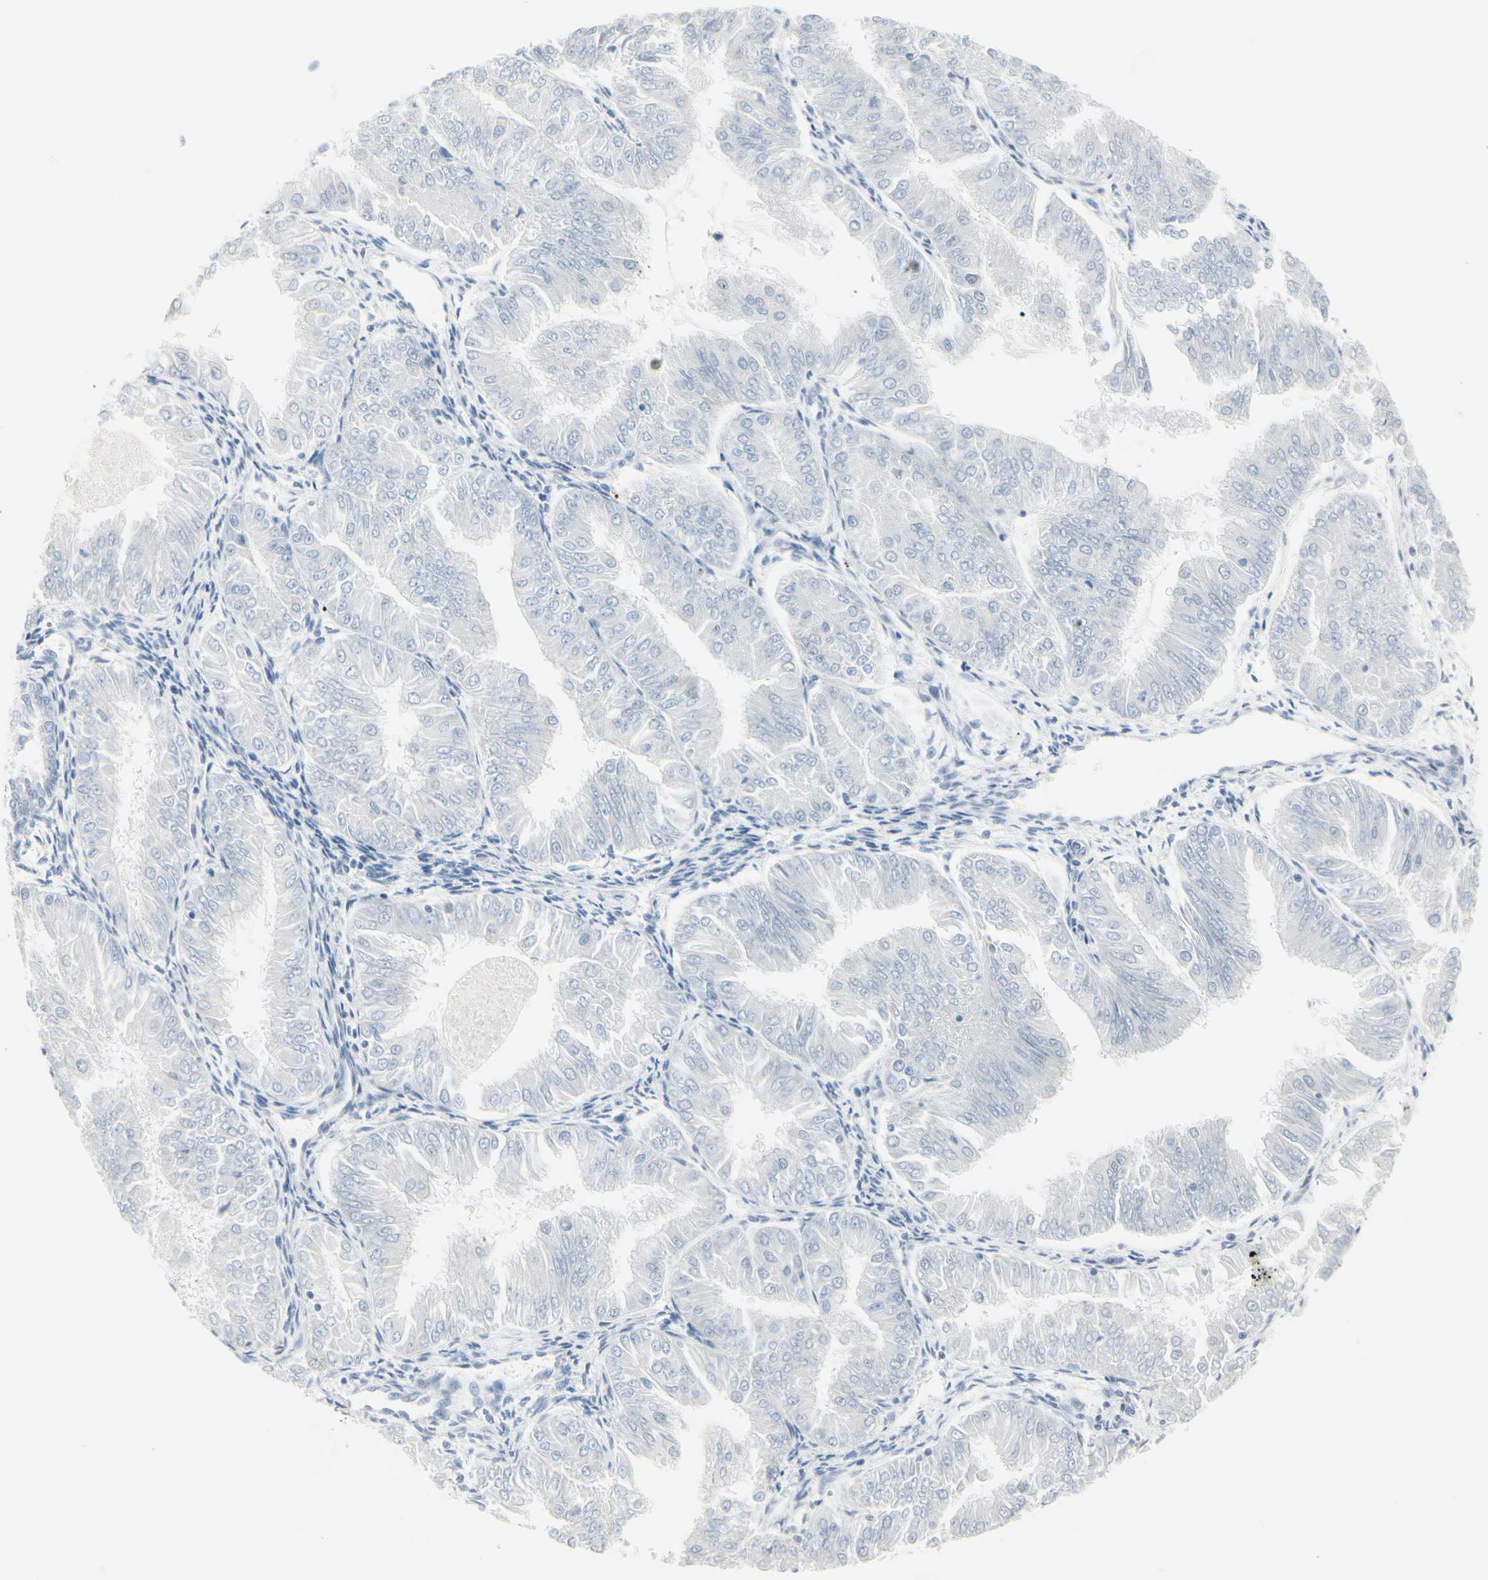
{"staining": {"intensity": "negative", "quantity": "none", "location": "none"}, "tissue": "endometrial cancer", "cell_type": "Tumor cells", "image_type": "cancer", "snomed": [{"axis": "morphology", "description": "Adenocarcinoma, NOS"}, {"axis": "topography", "description": "Endometrium"}], "caption": "Histopathology image shows no protein staining in tumor cells of endometrial cancer tissue.", "gene": "CDHR5", "patient": {"sex": "female", "age": 53}}